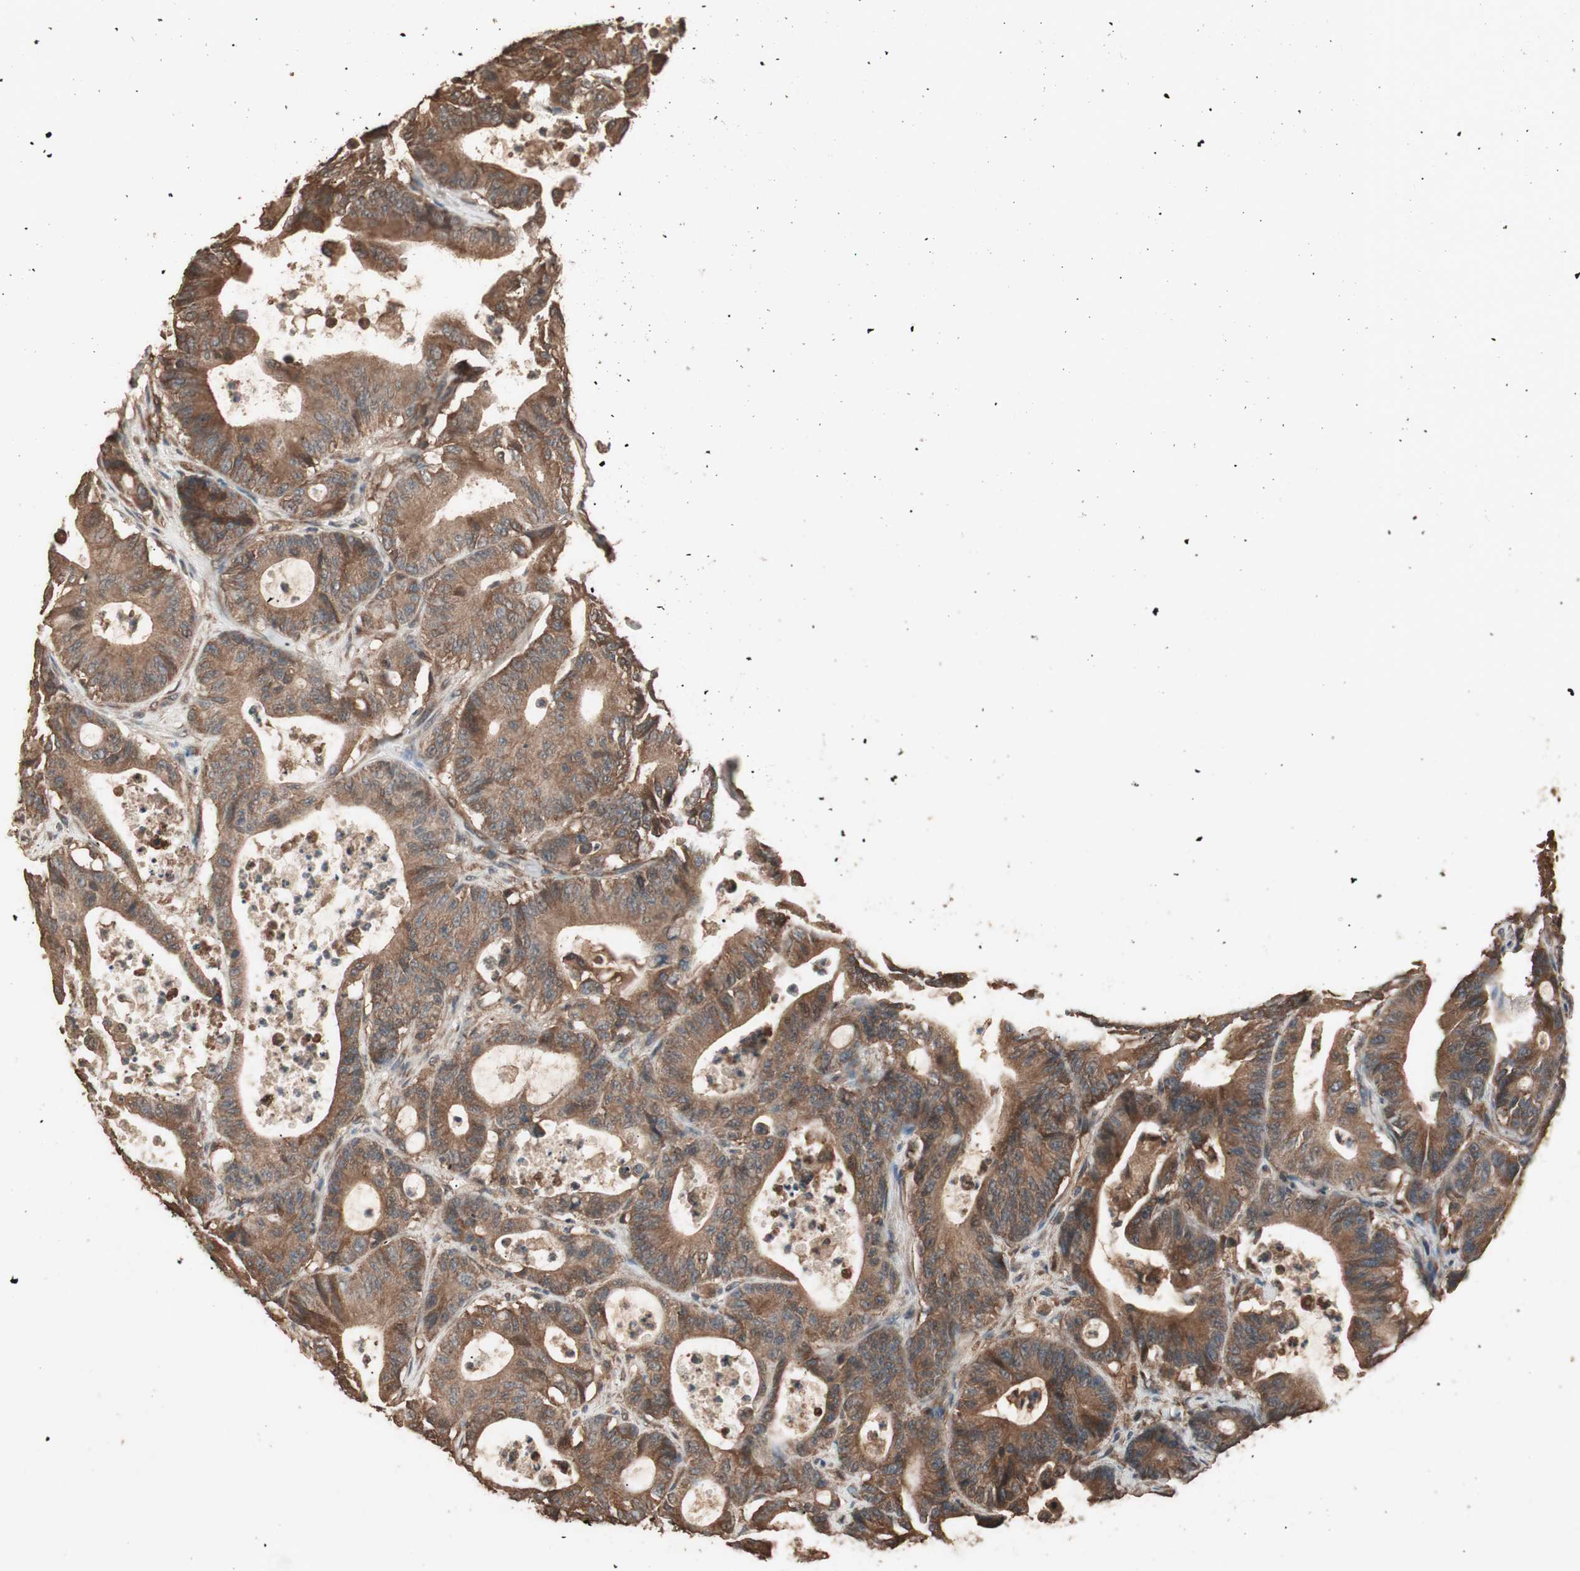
{"staining": {"intensity": "strong", "quantity": ">75%", "location": "cytoplasmic/membranous"}, "tissue": "colorectal cancer", "cell_type": "Tumor cells", "image_type": "cancer", "snomed": [{"axis": "morphology", "description": "Adenocarcinoma, NOS"}, {"axis": "topography", "description": "Colon"}], "caption": "The micrograph demonstrates staining of colorectal cancer (adenocarcinoma), revealing strong cytoplasmic/membranous protein positivity (brown color) within tumor cells.", "gene": "CCN4", "patient": {"sex": "female", "age": 84}}